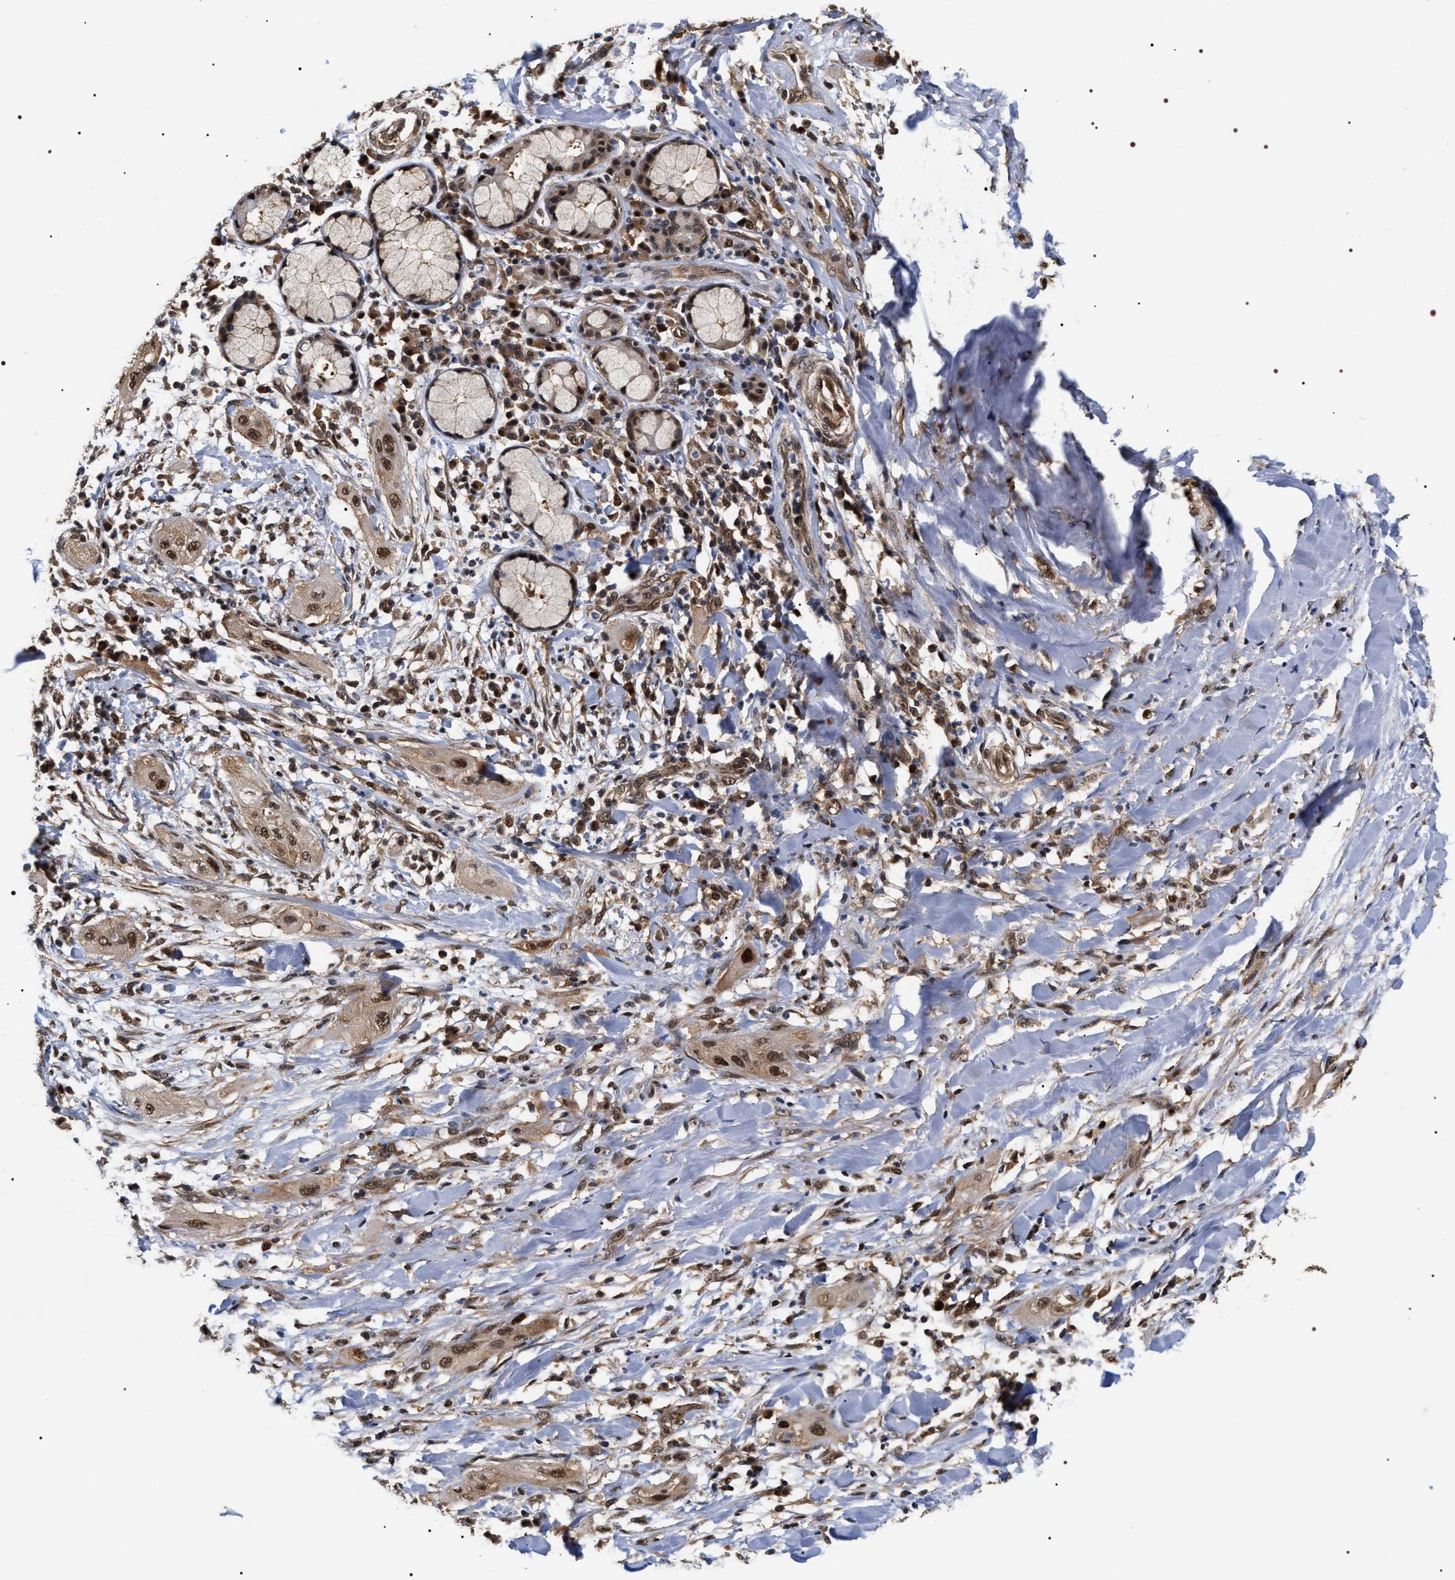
{"staining": {"intensity": "moderate", "quantity": ">75%", "location": "cytoplasmic/membranous,nuclear"}, "tissue": "lung cancer", "cell_type": "Tumor cells", "image_type": "cancer", "snomed": [{"axis": "morphology", "description": "Squamous cell carcinoma, NOS"}, {"axis": "topography", "description": "Lung"}], "caption": "Immunohistochemical staining of human lung cancer displays medium levels of moderate cytoplasmic/membranous and nuclear expression in approximately >75% of tumor cells. (DAB IHC, brown staining for protein, blue staining for nuclei).", "gene": "BAG6", "patient": {"sex": "female", "age": 47}}